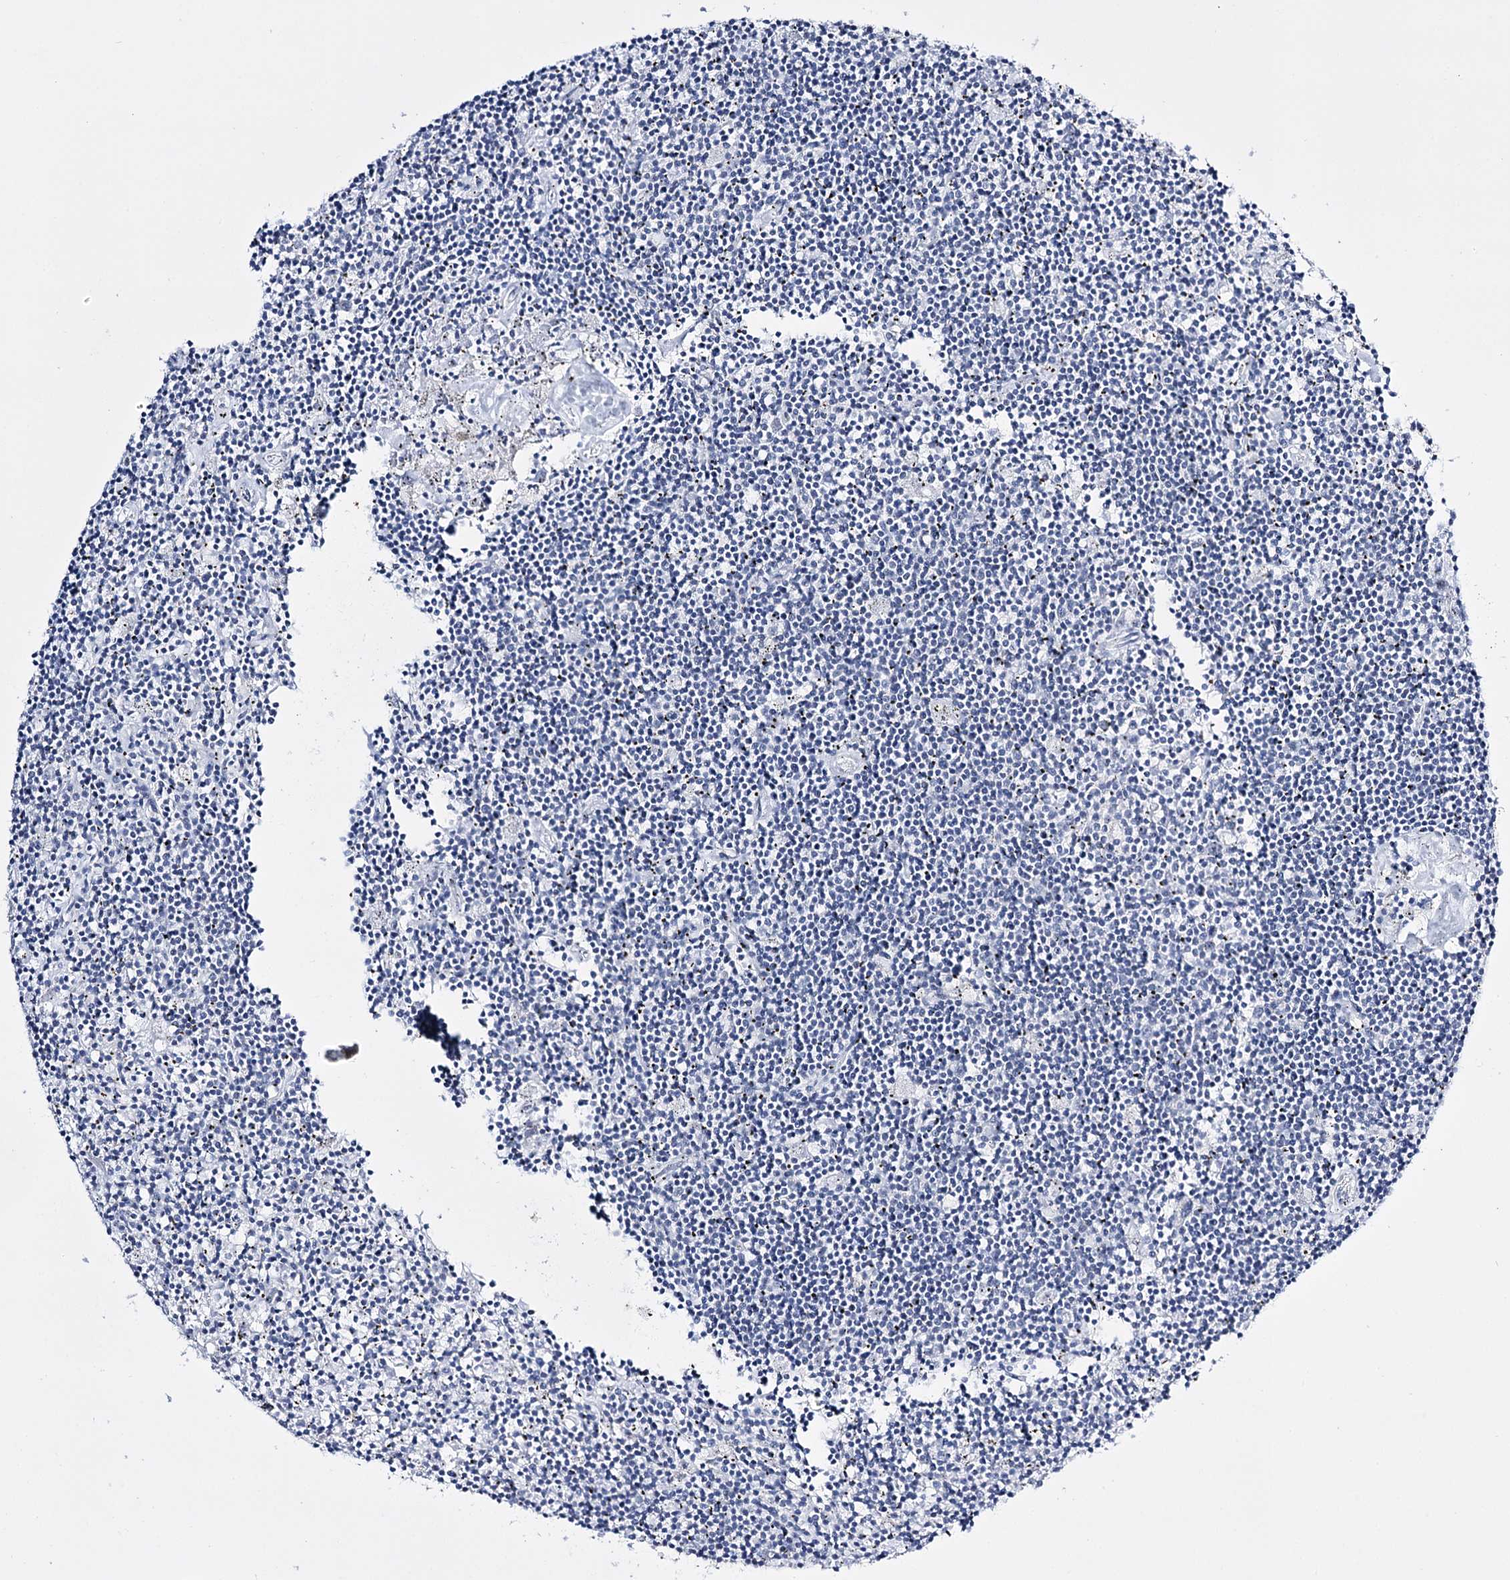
{"staining": {"intensity": "negative", "quantity": "none", "location": "none"}, "tissue": "lymphoma", "cell_type": "Tumor cells", "image_type": "cancer", "snomed": [{"axis": "morphology", "description": "Malignant lymphoma, non-Hodgkin's type, Low grade"}, {"axis": "topography", "description": "Spleen"}], "caption": "This is an immunohistochemistry (IHC) photomicrograph of malignant lymphoma, non-Hodgkin's type (low-grade). There is no expression in tumor cells.", "gene": "RBM15B", "patient": {"sex": "male", "age": 76}}